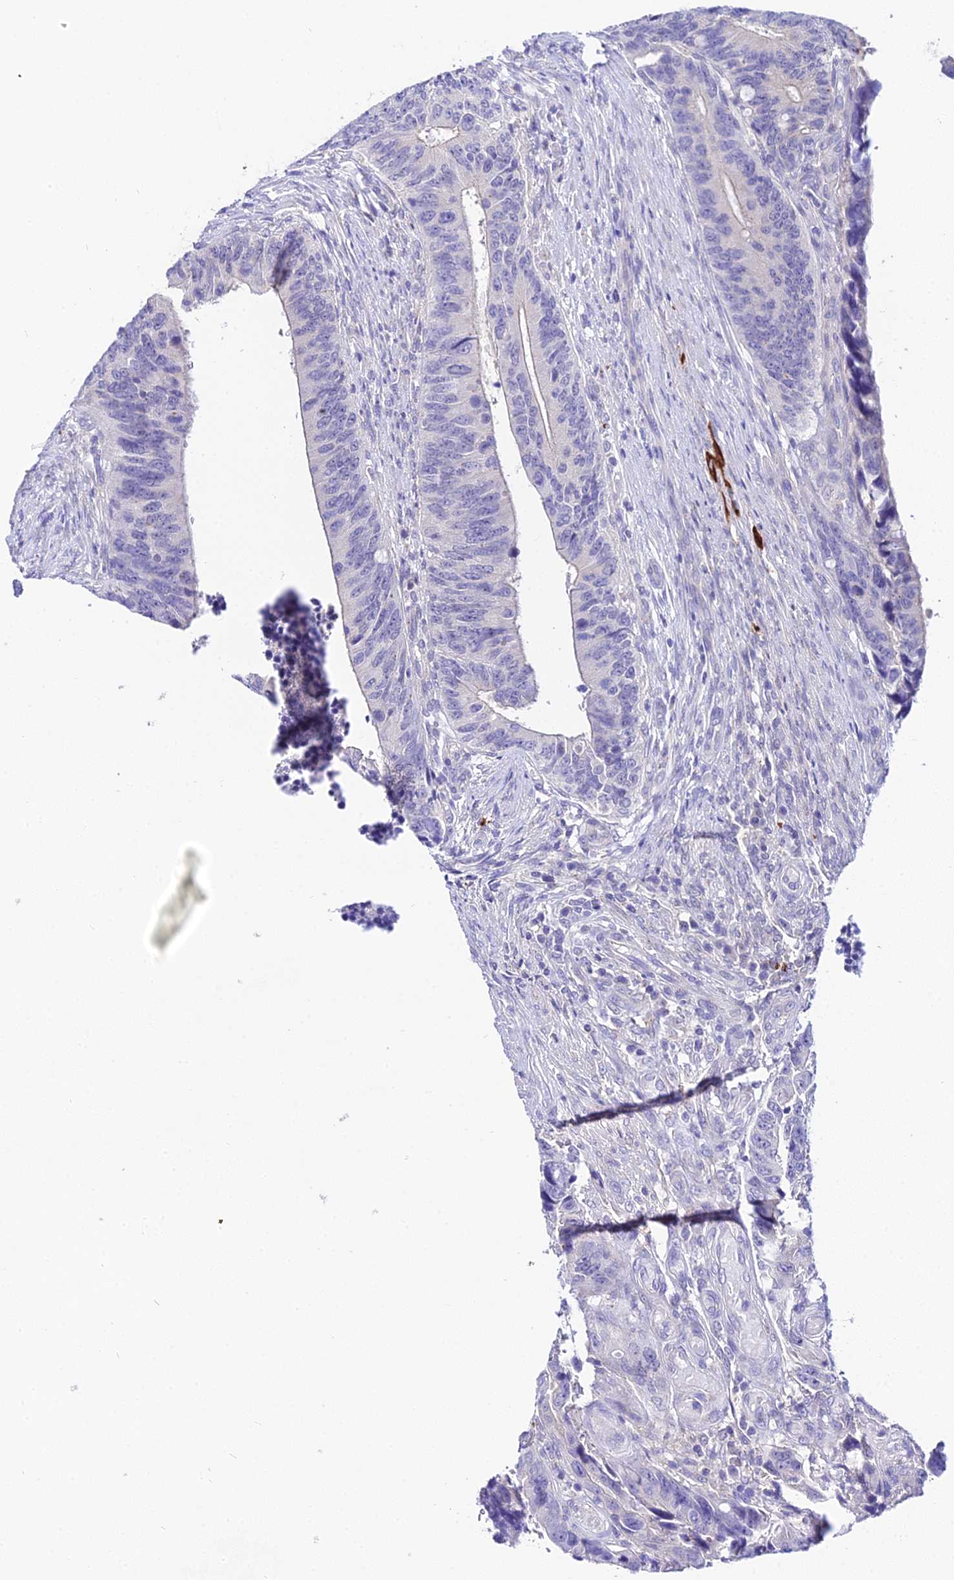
{"staining": {"intensity": "negative", "quantity": "none", "location": "none"}, "tissue": "colorectal cancer", "cell_type": "Tumor cells", "image_type": "cancer", "snomed": [{"axis": "morphology", "description": "Adenocarcinoma, NOS"}, {"axis": "topography", "description": "Colon"}], "caption": "Adenocarcinoma (colorectal) was stained to show a protein in brown. There is no significant staining in tumor cells. (DAB (3,3'-diaminobenzidine) IHC visualized using brightfield microscopy, high magnification).", "gene": "ATG16L2", "patient": {"sex": "male", "age": 87}}